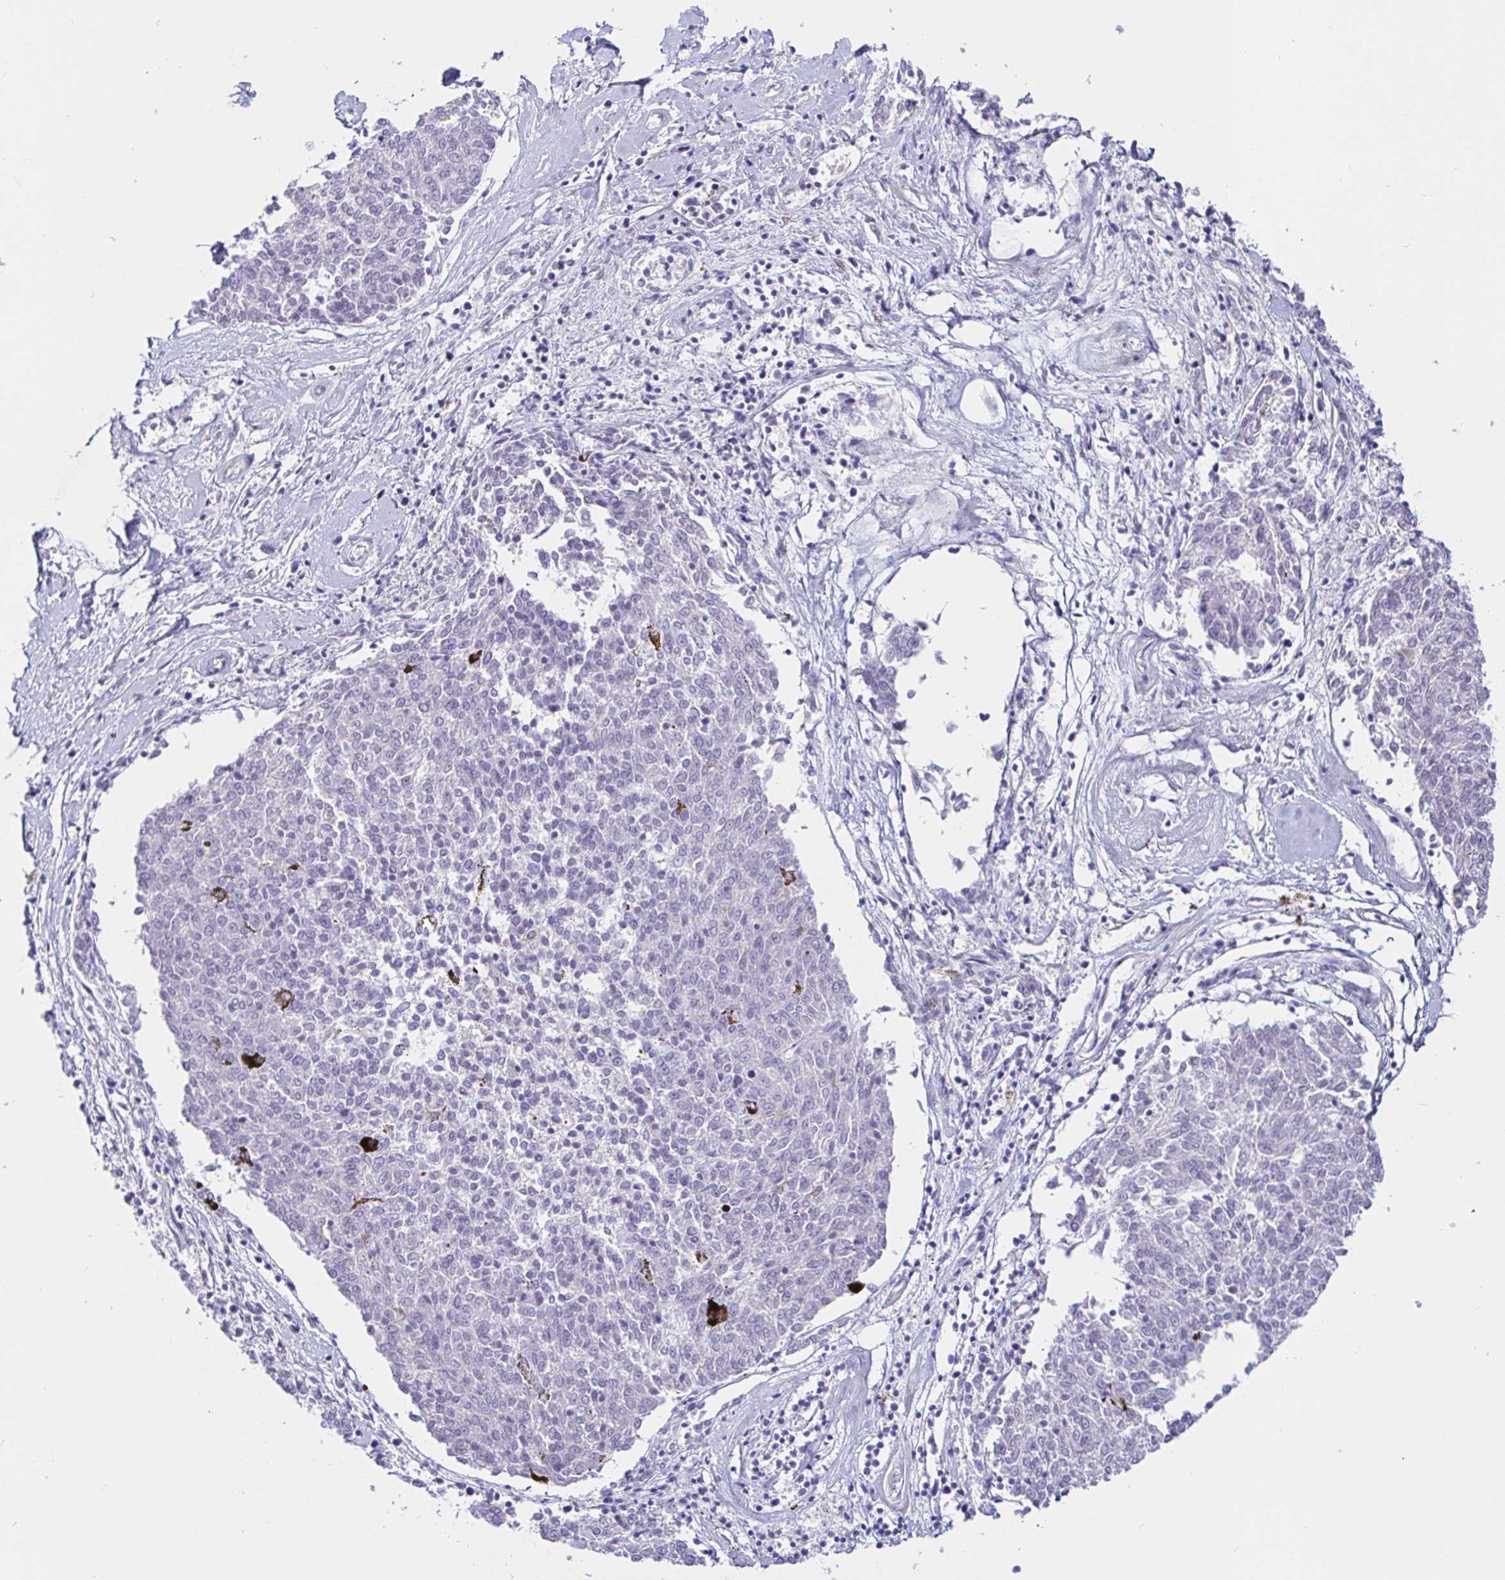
{"staining": {"intensity": "negative", "quantity": "none", "location": "none"}, "tissue": "melanoma", "cell_type": "Tumor cells", "image_type": "cancer", "snomed": [{"axis": "morphology", "description": "Malignant melanoma, NOS"}, {"axis": "topography", "description": "Skin"}], "caption": "Human malignant melanoma stained for a protein using IHC shows no positivity in tumor cells.", "gene": "SAA4", "patient": {"sex": "female", "age": 72}}